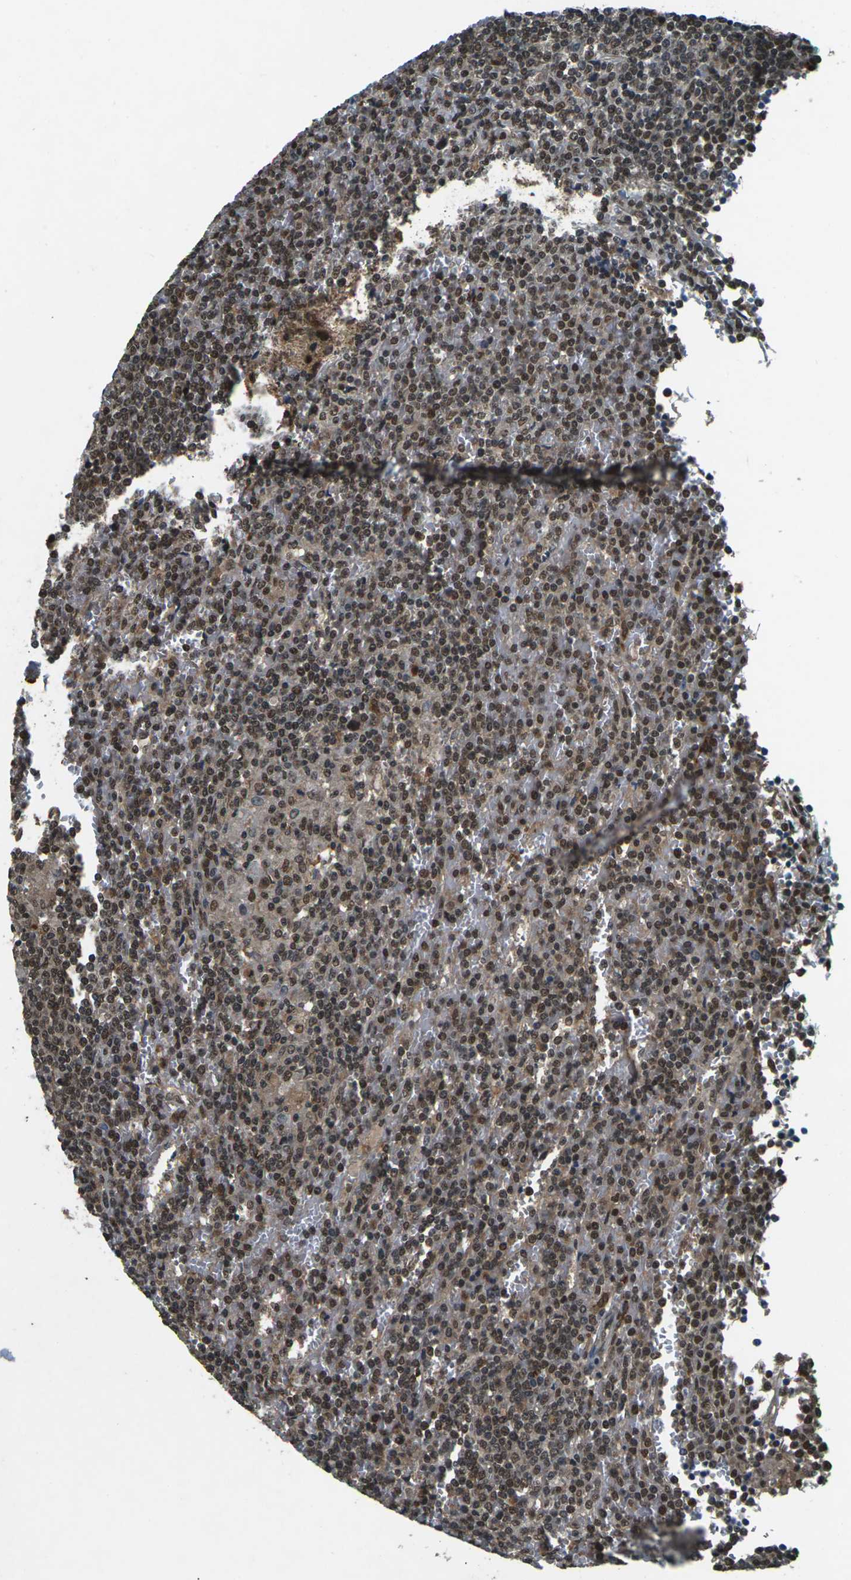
{"staining": {"intensity": "moderate", "quantity": ">75%", "location": "nuclear"}, "tissue": "lymphoma", "cell_type": "Tumor cells", "image_type": "cancer", "snomed": [{"axis": "morphology", "description": "Malignant lymphoma, non-Hodgkin's type, Low grade"}, {"axis": "topography", "description": "Spleen"}], "caption": "A medium amount of moderate nuclear staining is identified in about >75% of tumor cells in lymphoma tissue.", "gene": "NR4A2", "patient": {"sex": "female", "age": 19}}